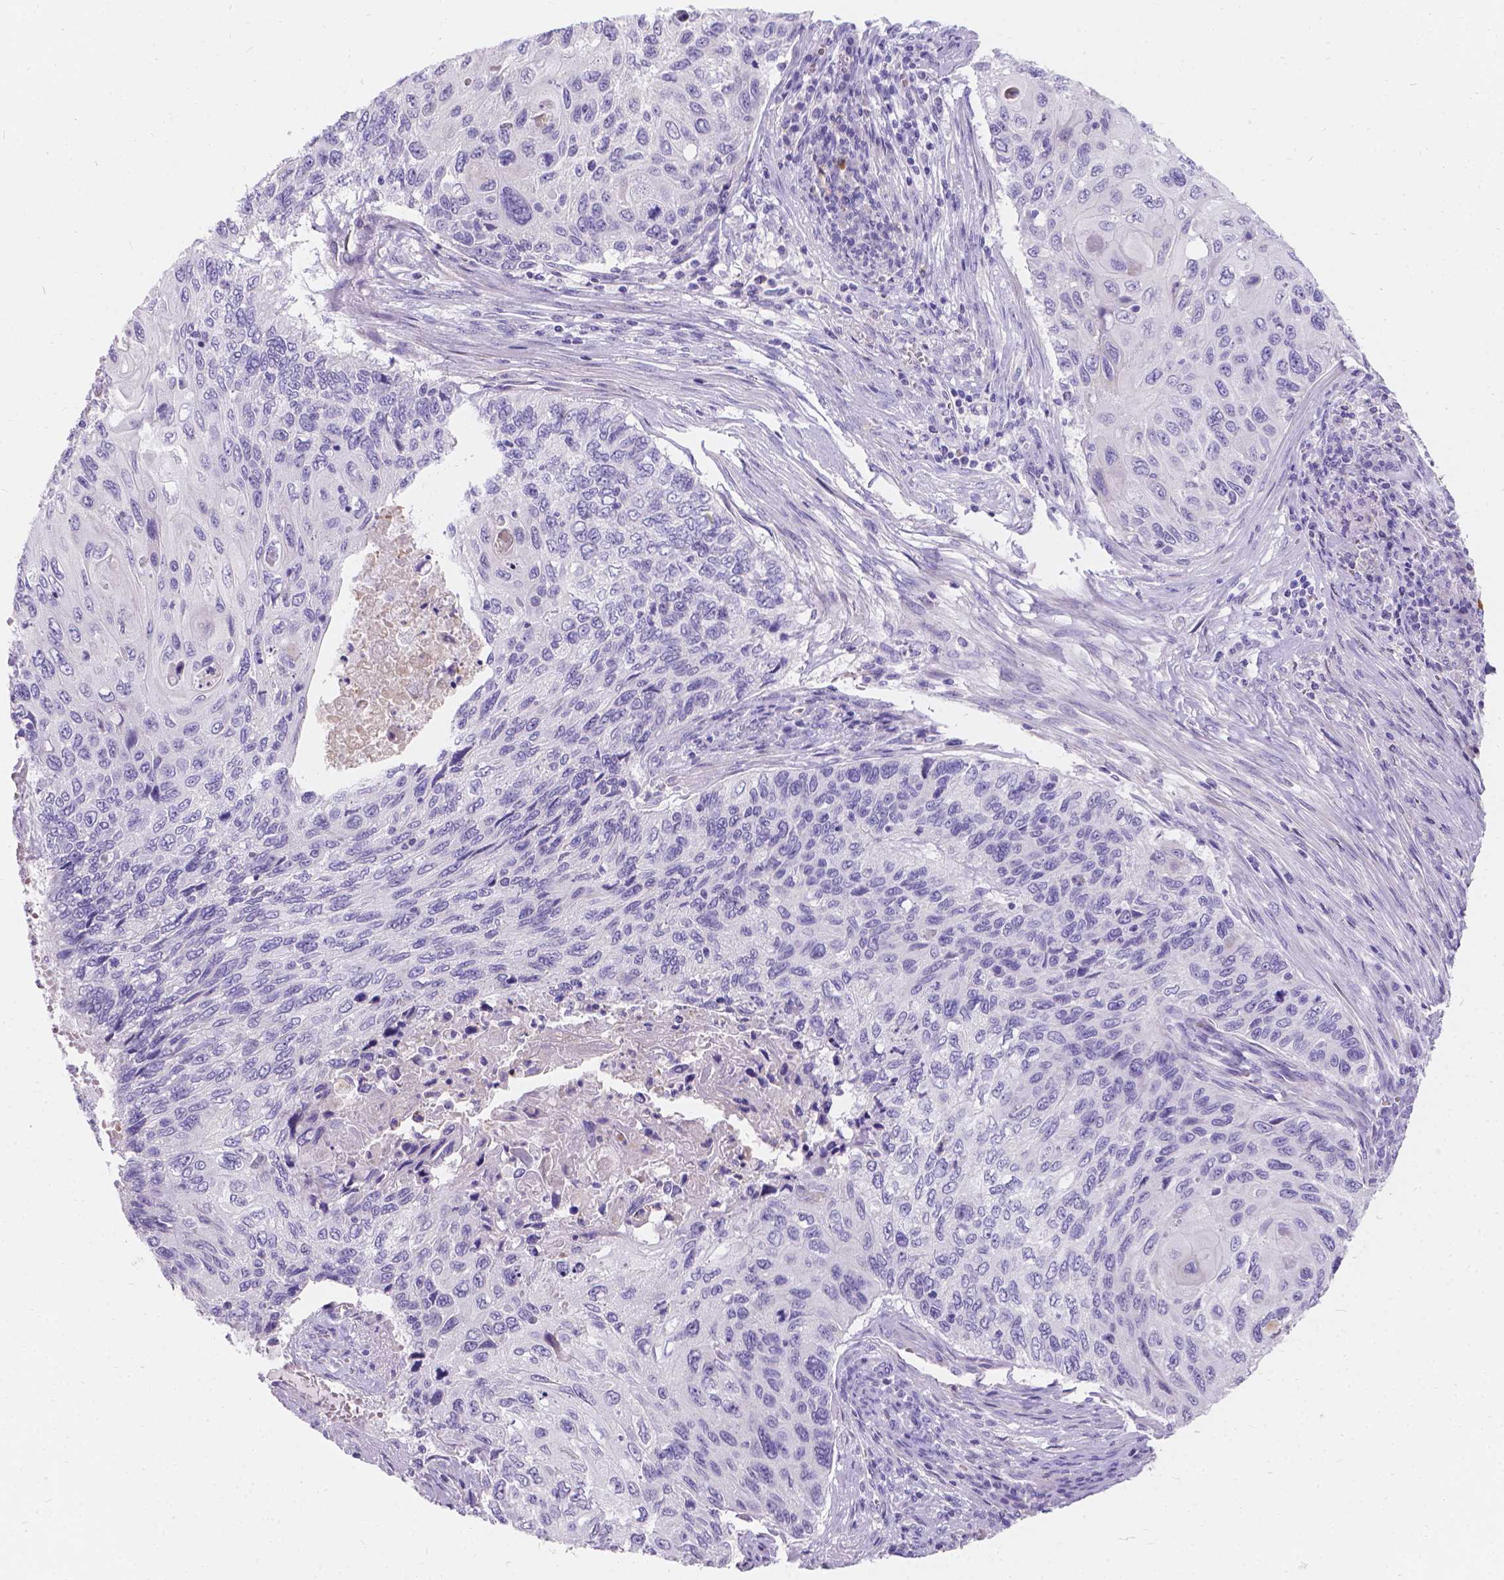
{"staining": {"intensity": "negative", "quantity": "none", "location": "none"}, "tissue": "cervical cancer", "cell_type": "Tumor cells", "image_type": "cancer", "snomed": [{"axis": "morphology", "description": "Squamous cell carcinoma, NOS"}, {"axis": "topography", "description": "Cervix"}], "caption": "Micrograph shows no significant protein expression in tumor cells of cervical cancer.", "gene": "GNRHR", "patient": {"sex": "female", "age": 70}}